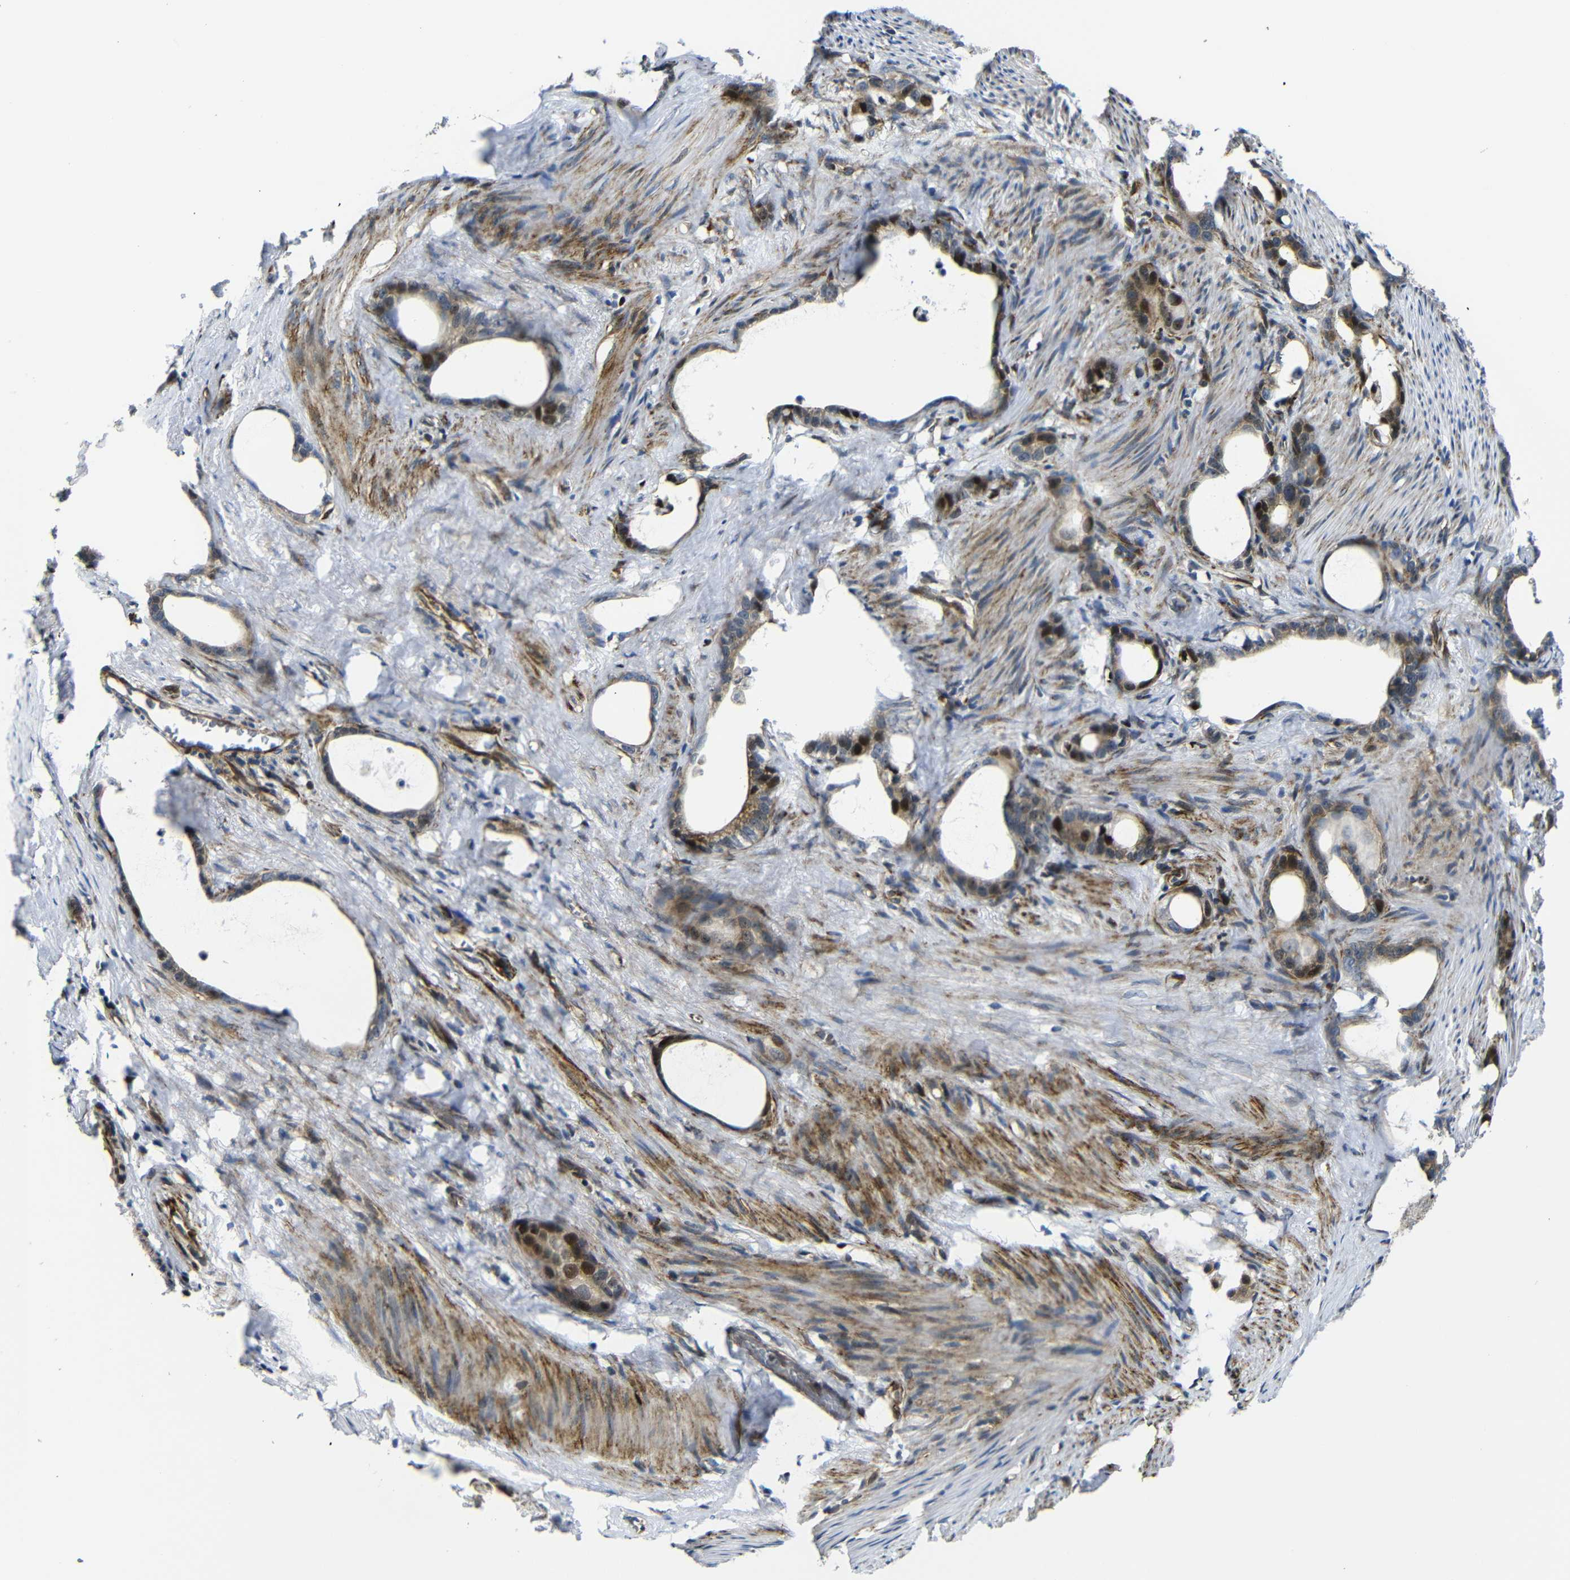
{"staining": {"intensity": "moderate", "quantity": ">75%", "location": "cytoplasmic/membranous,nuclear"}, "tissue": "stomach cancer", "cell_type": "Tumor cells", "image_type": "cancer", "snomed": [{"axis": "morphology", "description": "Adenocarcinoma, NOS"}, {"axis": "topography", "description": "Stomach"}], "caption": "Adenocarcinoma (stomach) was stained to show a protein in brown. There is medium levels of moderate cytoplasmic/membranous and nuclear staining in approximately >75% of tumor cells.", "gene": "PARP14", "patient": {"sex": "female", "age": 75}}